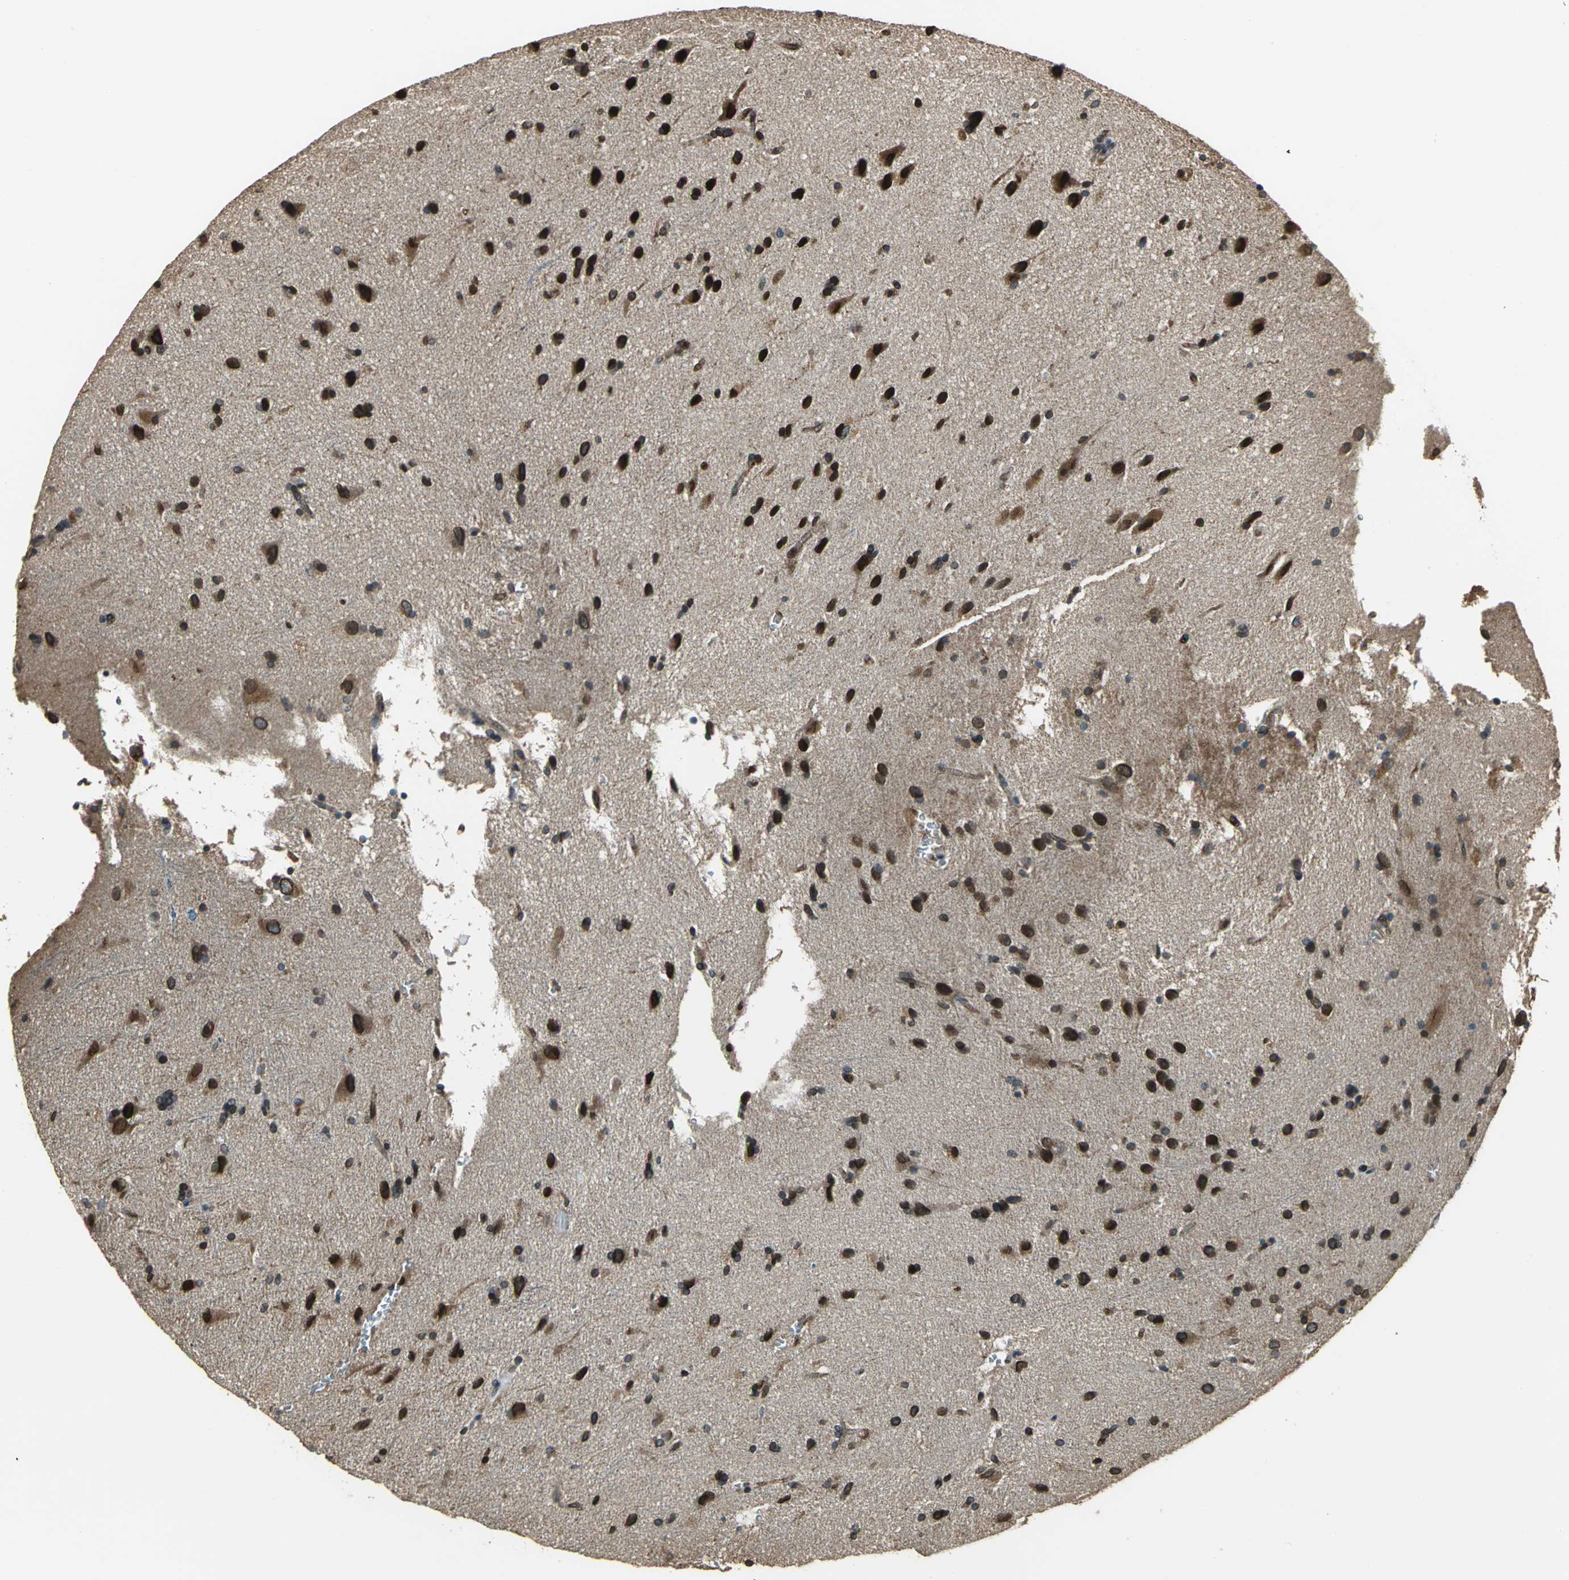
{"staining": {"intensity": "weak", "quantity": ">75%", "location": "cytoplasmic/membranous,nuclear"}, "tissue": "cerebral cortex", "cell_type": "Endothelial cells", "image_type": "normal", "snomed": [{"axis": "morphology", "description": "Normal tissue, NOS"}, {"axis": "topography", "description": "Cerebral cortex"}], "caption": "Cerebral cortex stained with a brown dye shows weak cytoplasmic/membranous,nuclear positive staining in about >75% of endothelial cells.", "gene": "BRIP1", "patient": {"sex": "male", "age": 62}}